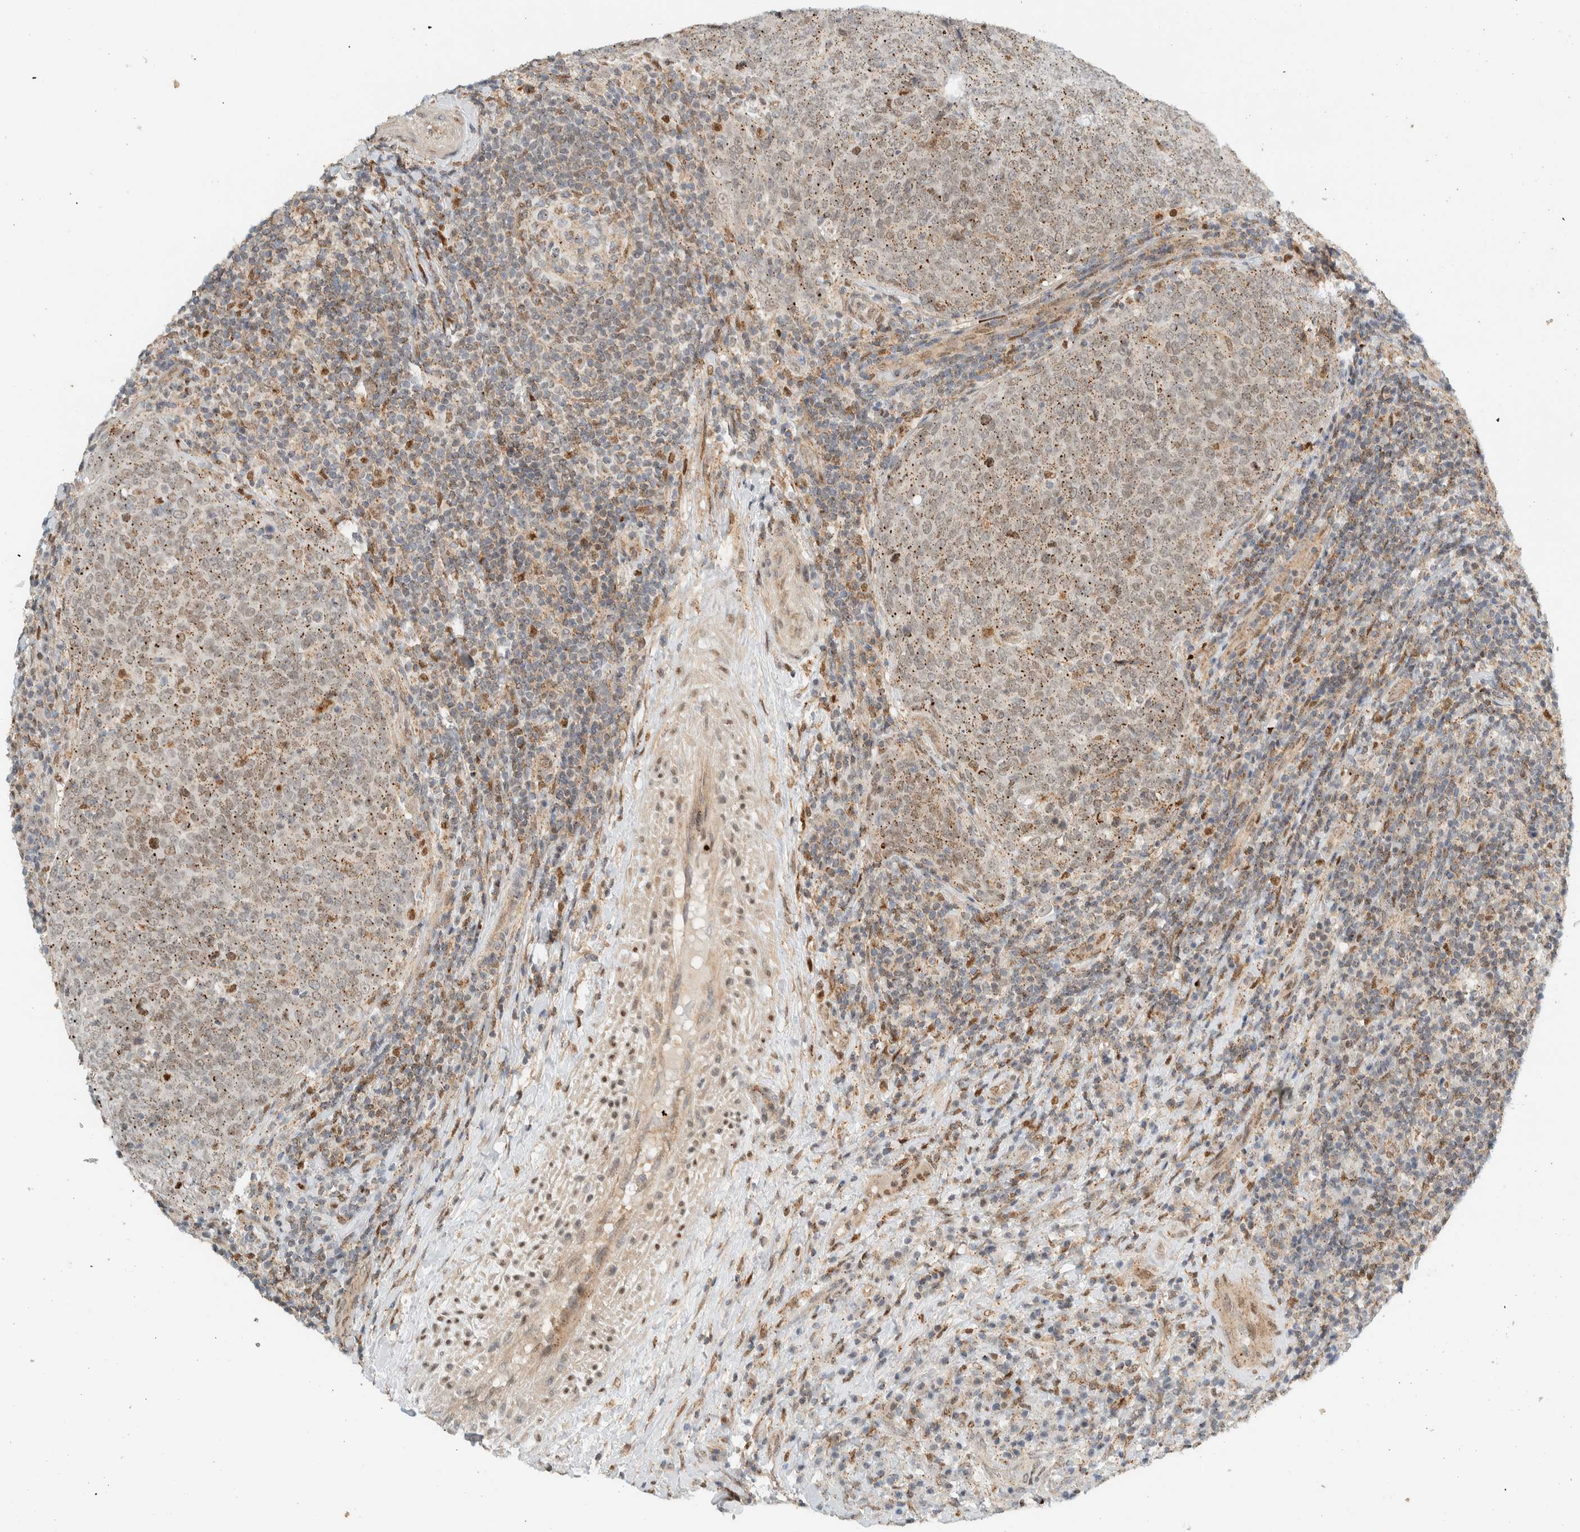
{"staining": {"intensity": "weak", "quantity": ">75%", "location": "cytoplasmic/membranous,nuclear"}, "tissue": "head and neck cancer", "cell_type": "Tumor cells", "image_type": "cancer", "snomed": [{"axis": "morphology", "description": "Squamous cell carcinoma, NOS"}, {"axis": "morphology", "description": "Squamous cell carcinoma, metastatic, NOS"}, {"axis": "topography", "description": "Lymph node"}, {"axis": "topography", "description": "Head-Neck"}], "caption": "Head and neck metastatic squamous cell carcinoma was stained to show a protein in brown. There is low levels of weak cytoplasmic/membranous and nuclear positivity in approximately >75% of tumor cells.", "gene": "TFE3", "patient": {"sex": "male", "age": 62}}